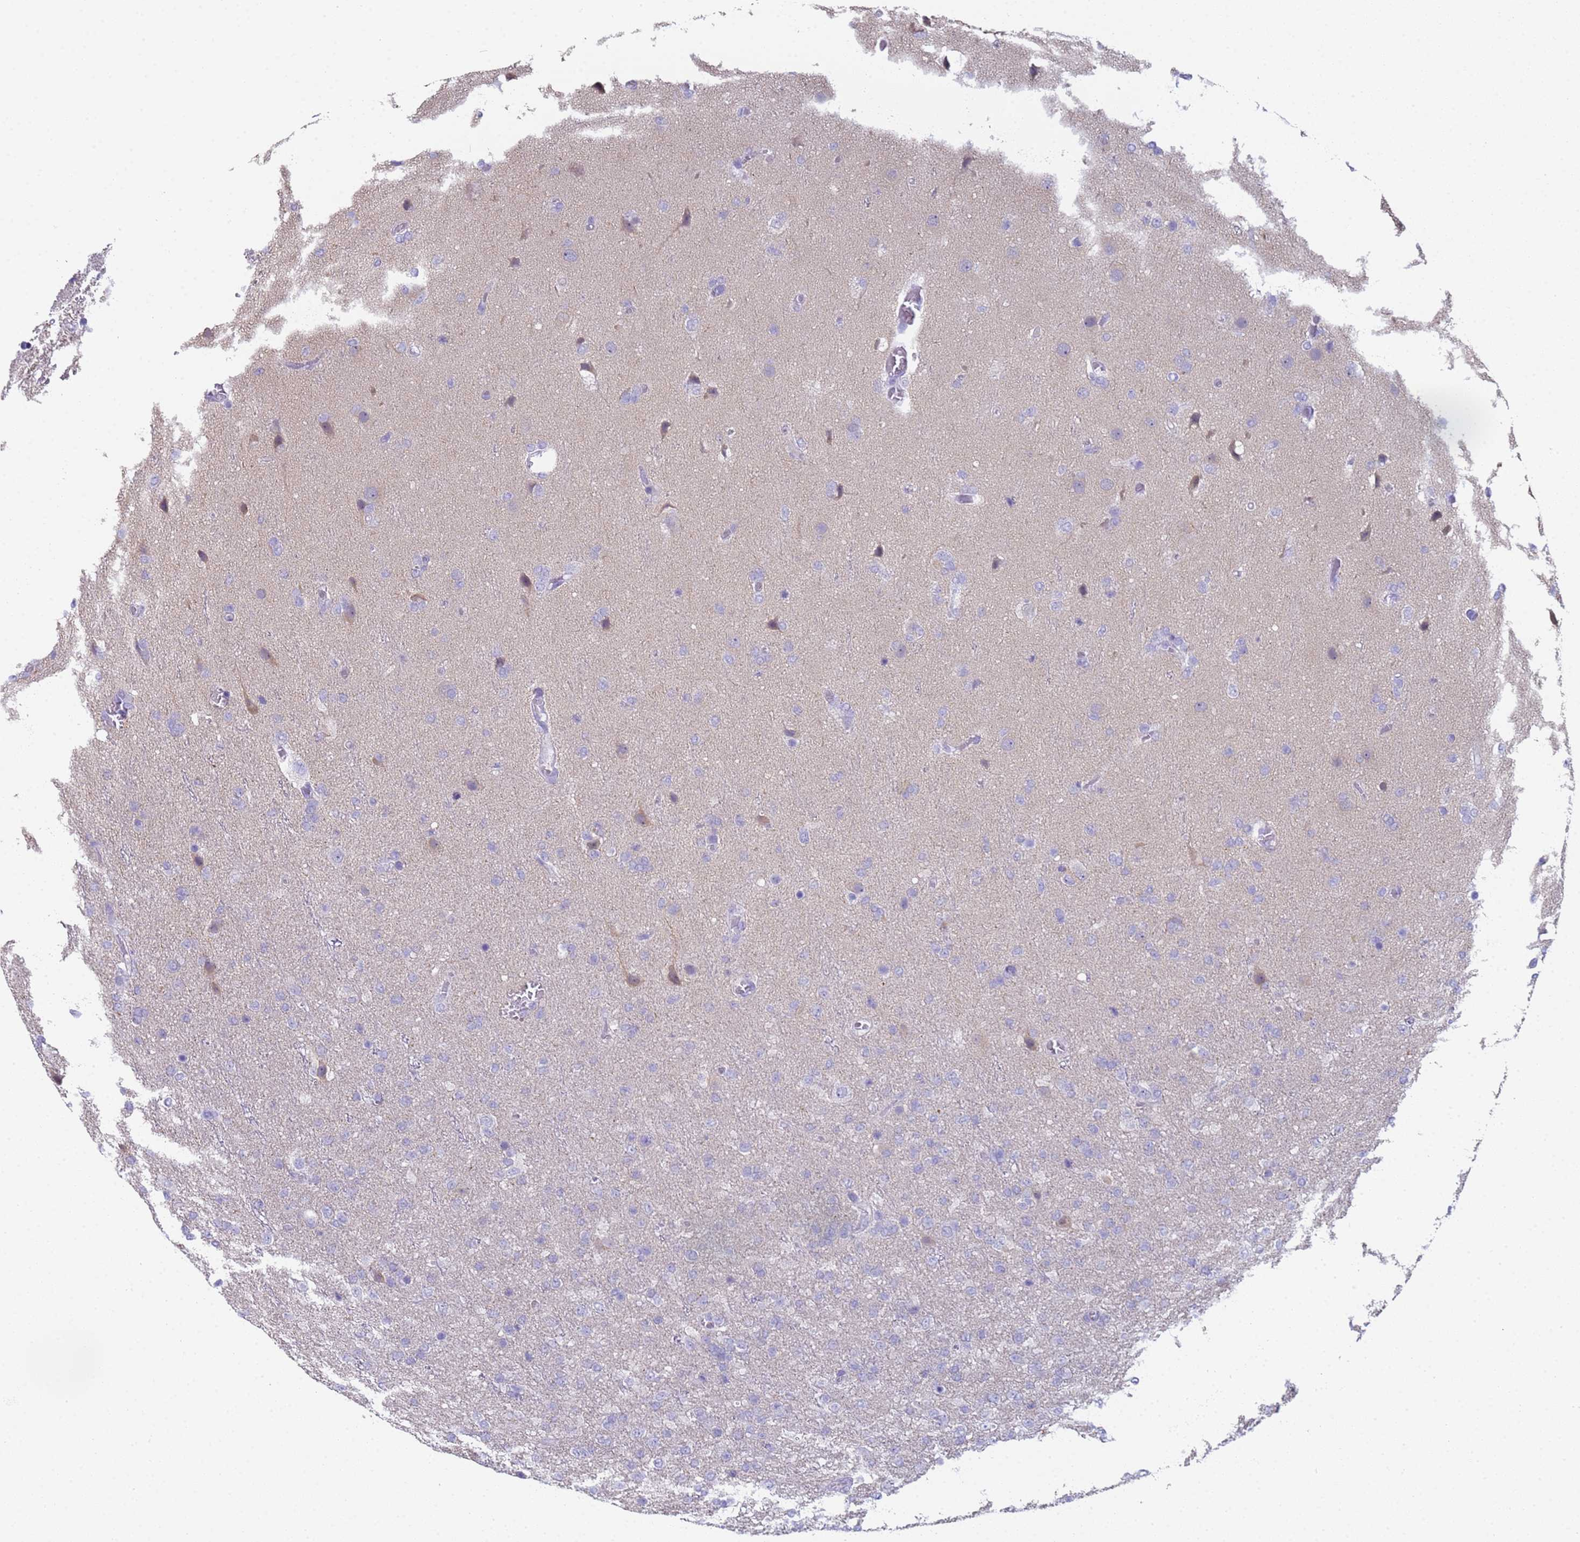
{"staining": {"intensity": "negative", "quantity": "none", "location": "none"}, "tissue": "glioma", "cell_type": "Tumor cells", "image_type": "cancer", "snomed": [{"axis": "morphology", "description": "Glioma, malignant, High grade"}, {"axis": "topography", "description": "Brain"}], "caption": "An IHC image of glioma is shown. There is no staining in tumor cells of glioma.", "gene": "CR1", "patient": {"sex": "female", "age": 74}}